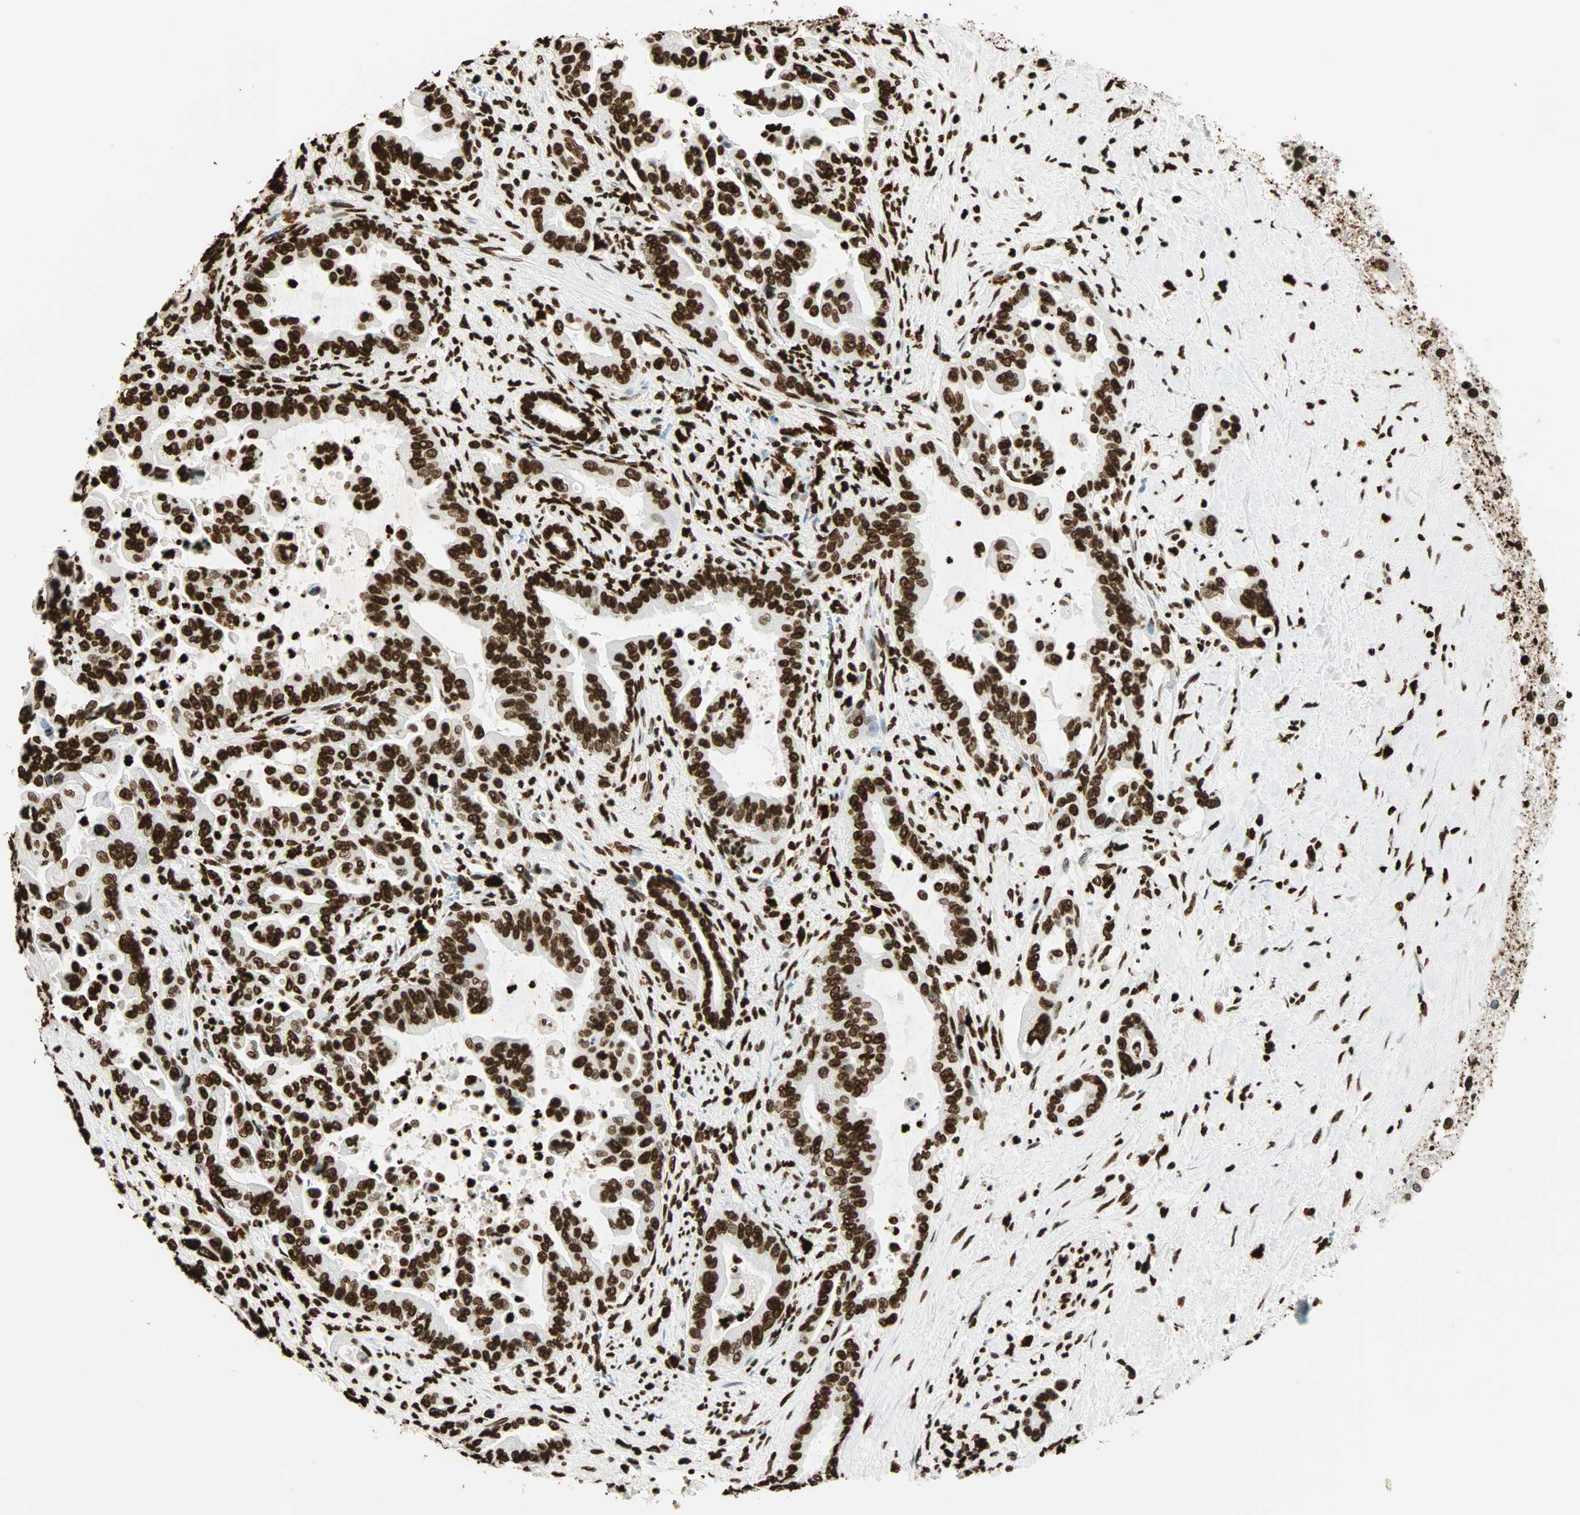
{"staining": {"intensity": "strong", "quantity": ">75%", "location": "nuclear"}, "tissue": "pancreatic cancer", "cell_type": "Tumor cells", "image_type": "cancer", "snomed": [{"axis": "morphology", "description": "Adenocarcinoma, NOS"}, {"axis": "topography", "description": "Pancreas"}], "caption": "Immunohistochemistry photomicrograph of neoplastic tissue: human pancreatic cancer stained using IHC exhibits high levels of strong protein expression localized specifically in the nuclear of tumor cells, appearing as a nuclear brown color.", "gene": "GLI2", "patient": {"sex": "male", "age": 70}}